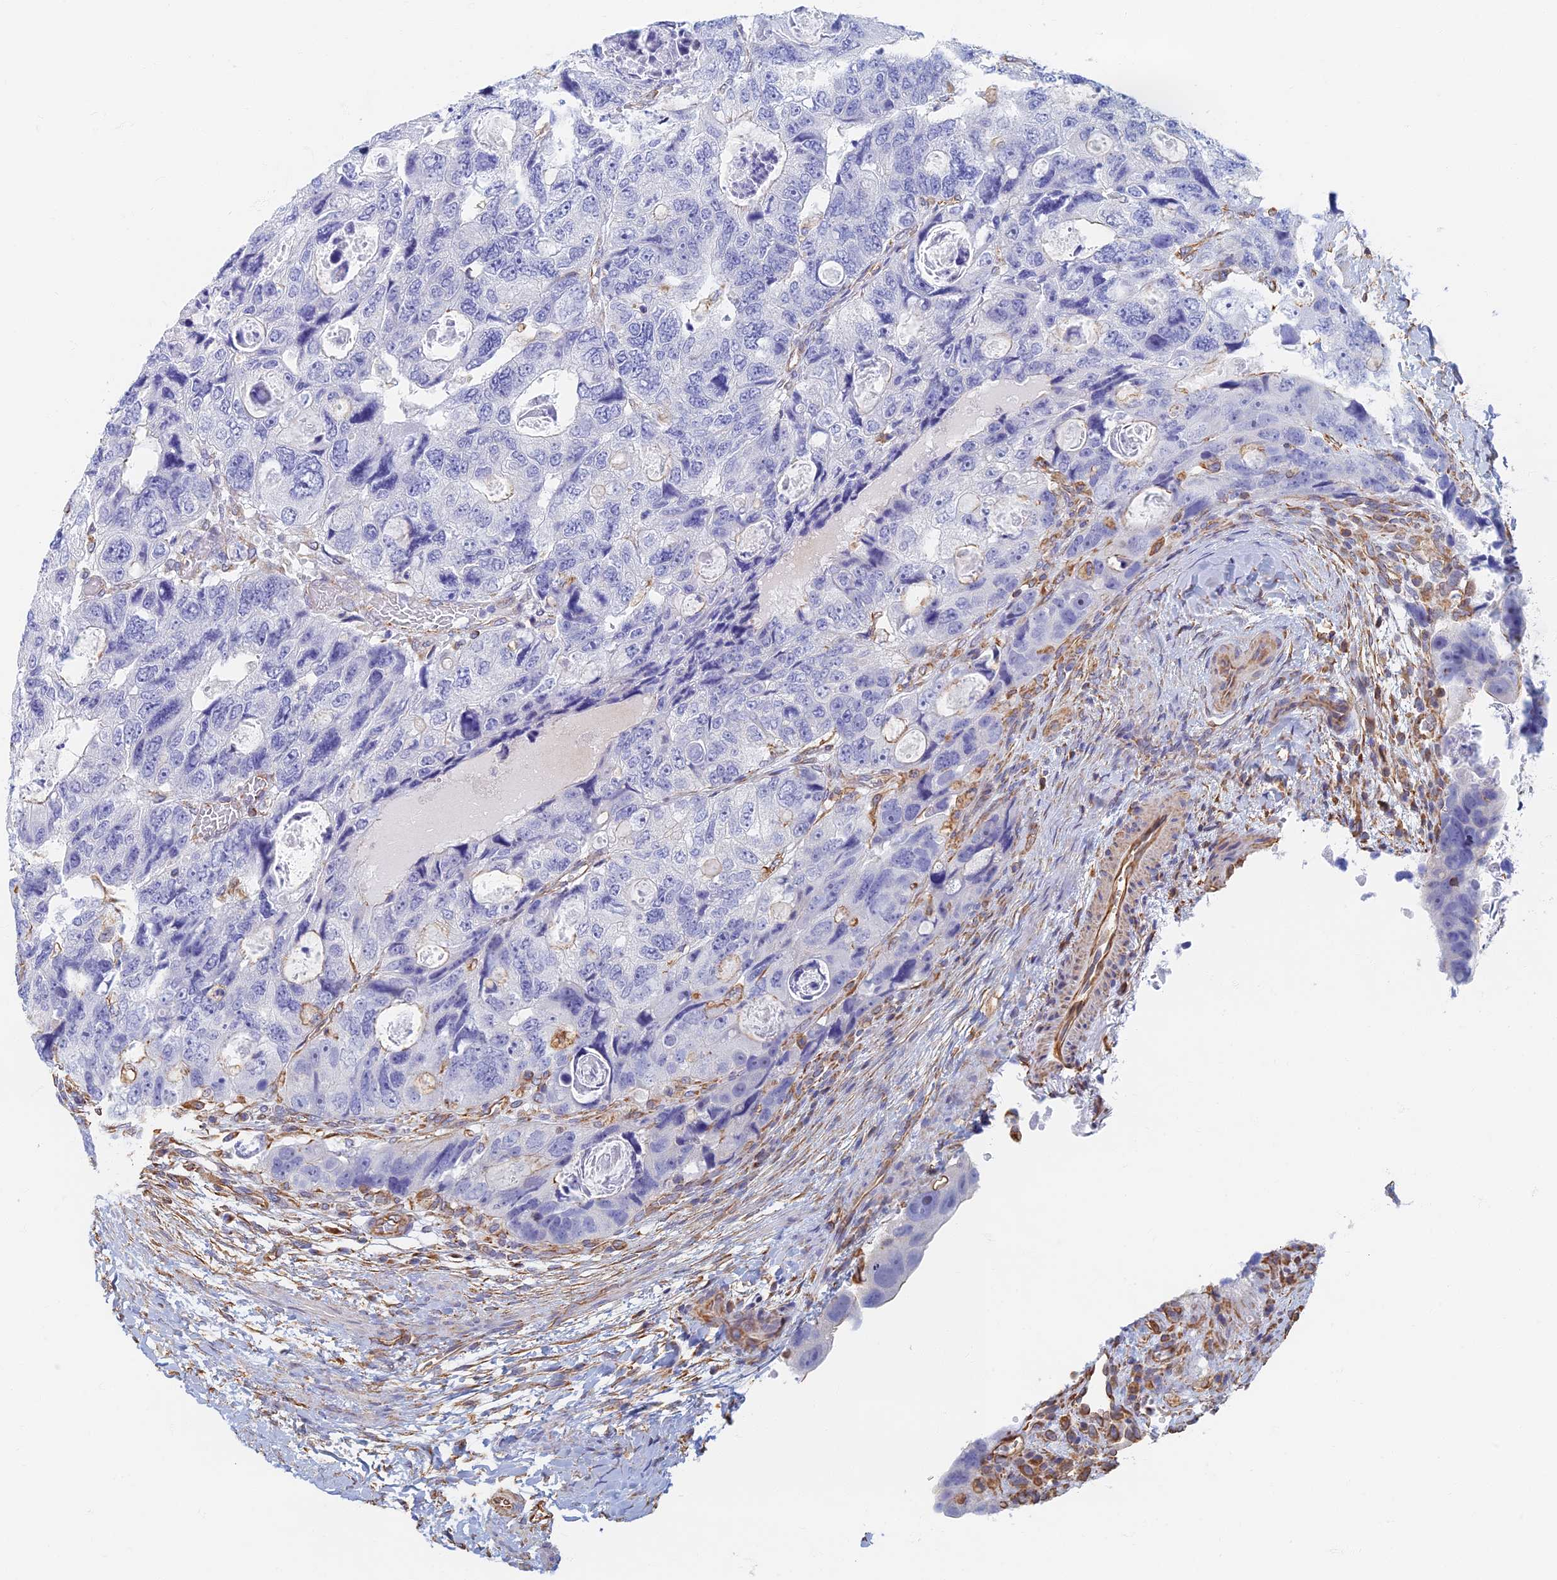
{"staining": {"intensity": "negative", "quantity": "none", "location": "none"}, "tissue": "colorectal cancer", "cell_type": "Tumor cells", "image_type": "cancer", "snomed": [{"axis": "morphology", "description": "Adenocarcinoma, NOS"}, {"axis": "topography", "description": "Rectum"}], "caption": "An IHC photomicrograph of colorectal cancer is shown. There is no staining in tumor cells of colorectal cancer. Brightfield microscopy of immunohistochemistry (IHC) stained with DAB (brown) and hematoxylin (blue), captured at high magnification.", "gene": "RMC1", "patient": {"sex": "male", "age": 59}}